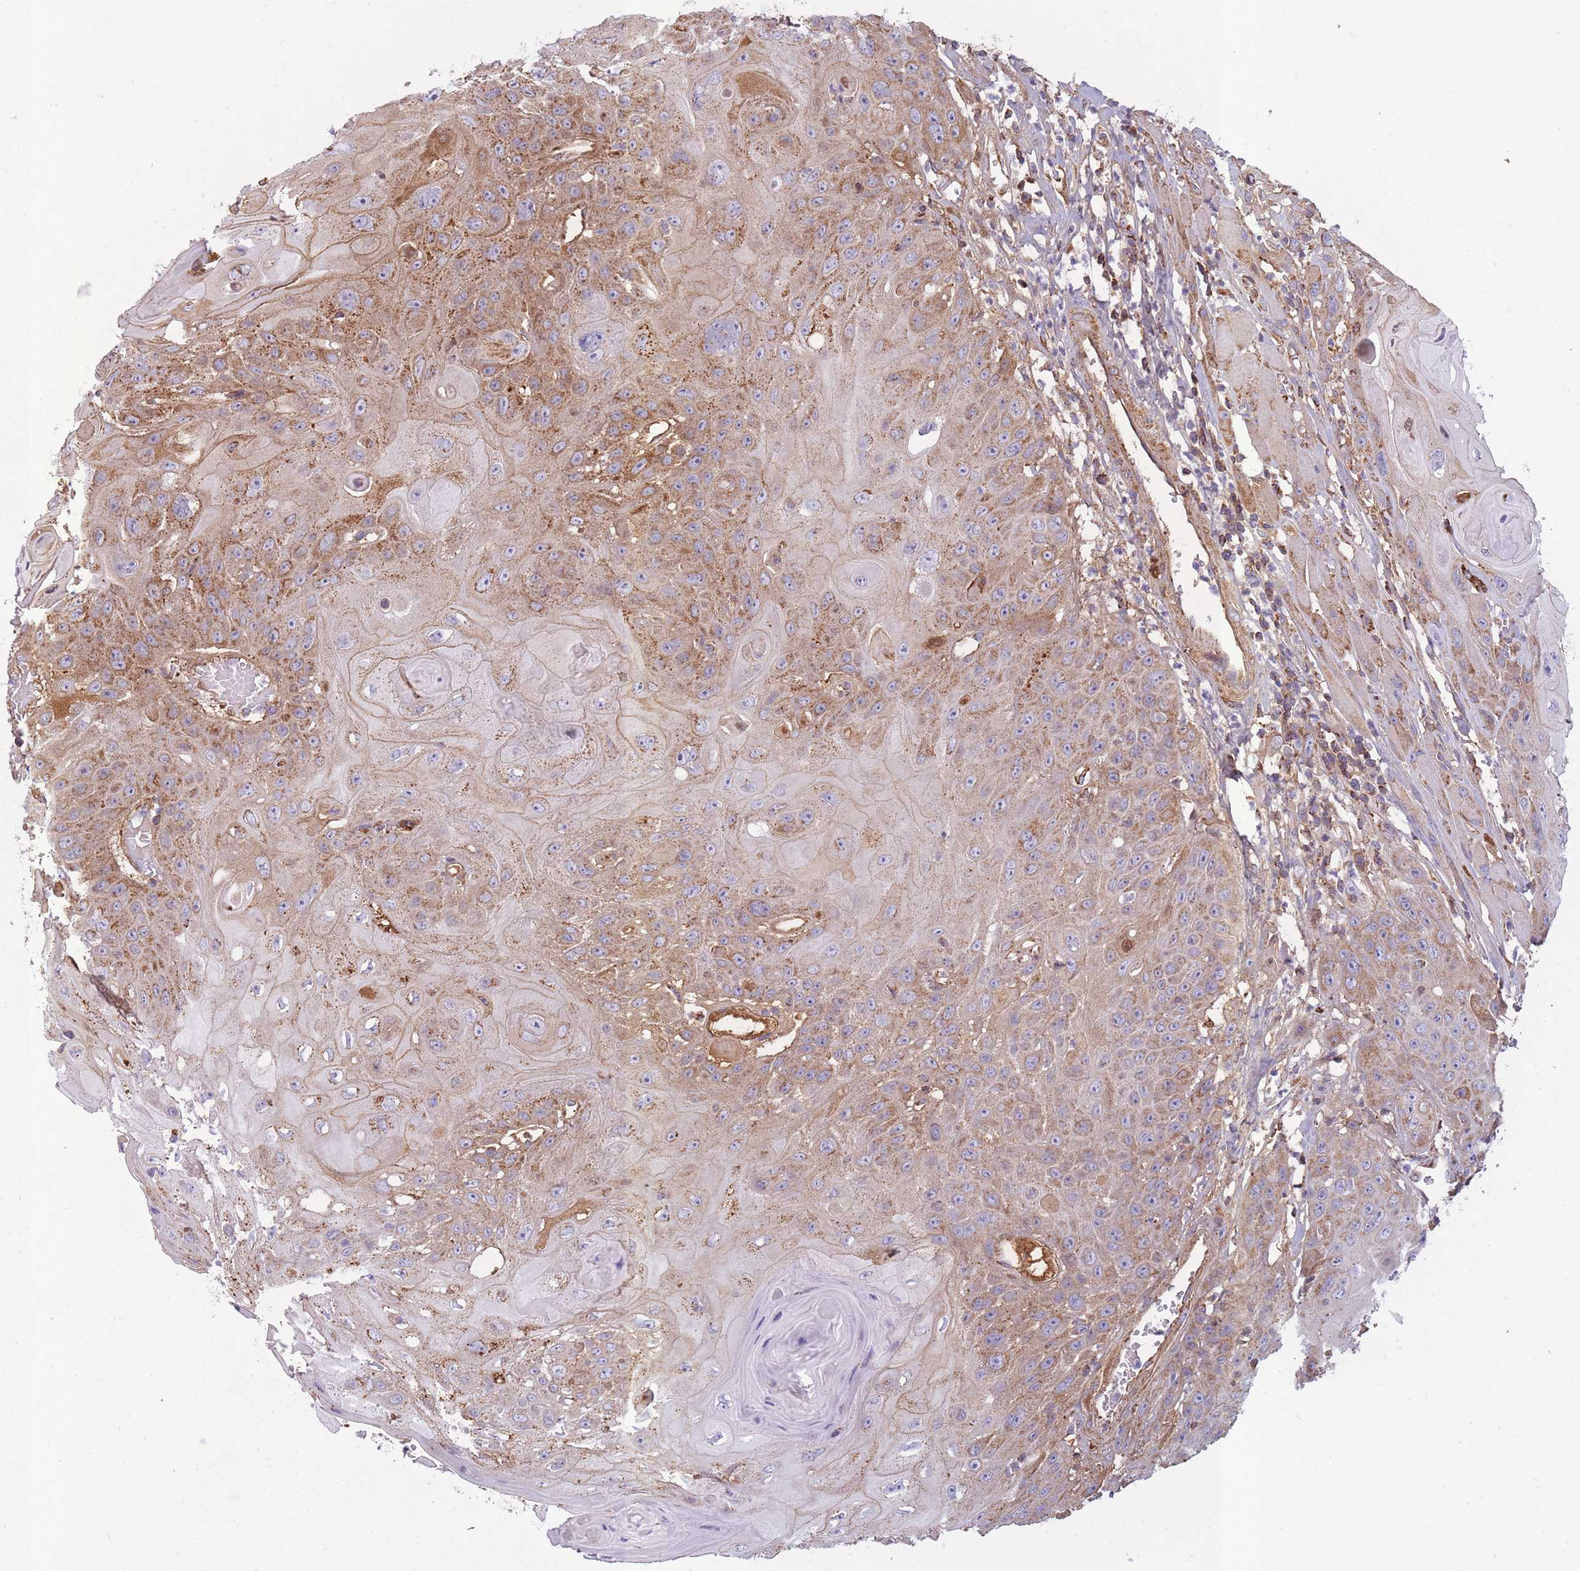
{"staining": {"intensity": "moderate", "quantity": ">75%", "location": "cytoplasmic/membranous"}, "tissue": "head and neck cancer", "cell_type": "Tumor cells", "image_type": "cancer", "snomed": [{"axis": "morphology", "description": "Squamous cell carcinoma, NOS"}, {"axis": "topography", "description": "Head-Neck"}], "caption": "Head and neck cancer (squamous cell carcinoma) stained with DAB (3,3'-diaminobenzidine) IHC displays medium levels of moderate cytoplasmic/membranous positivity in approximately >75% of tumor cells.", "gene": "KAT2A", "patient": {"sex": "female", "age": 59}}